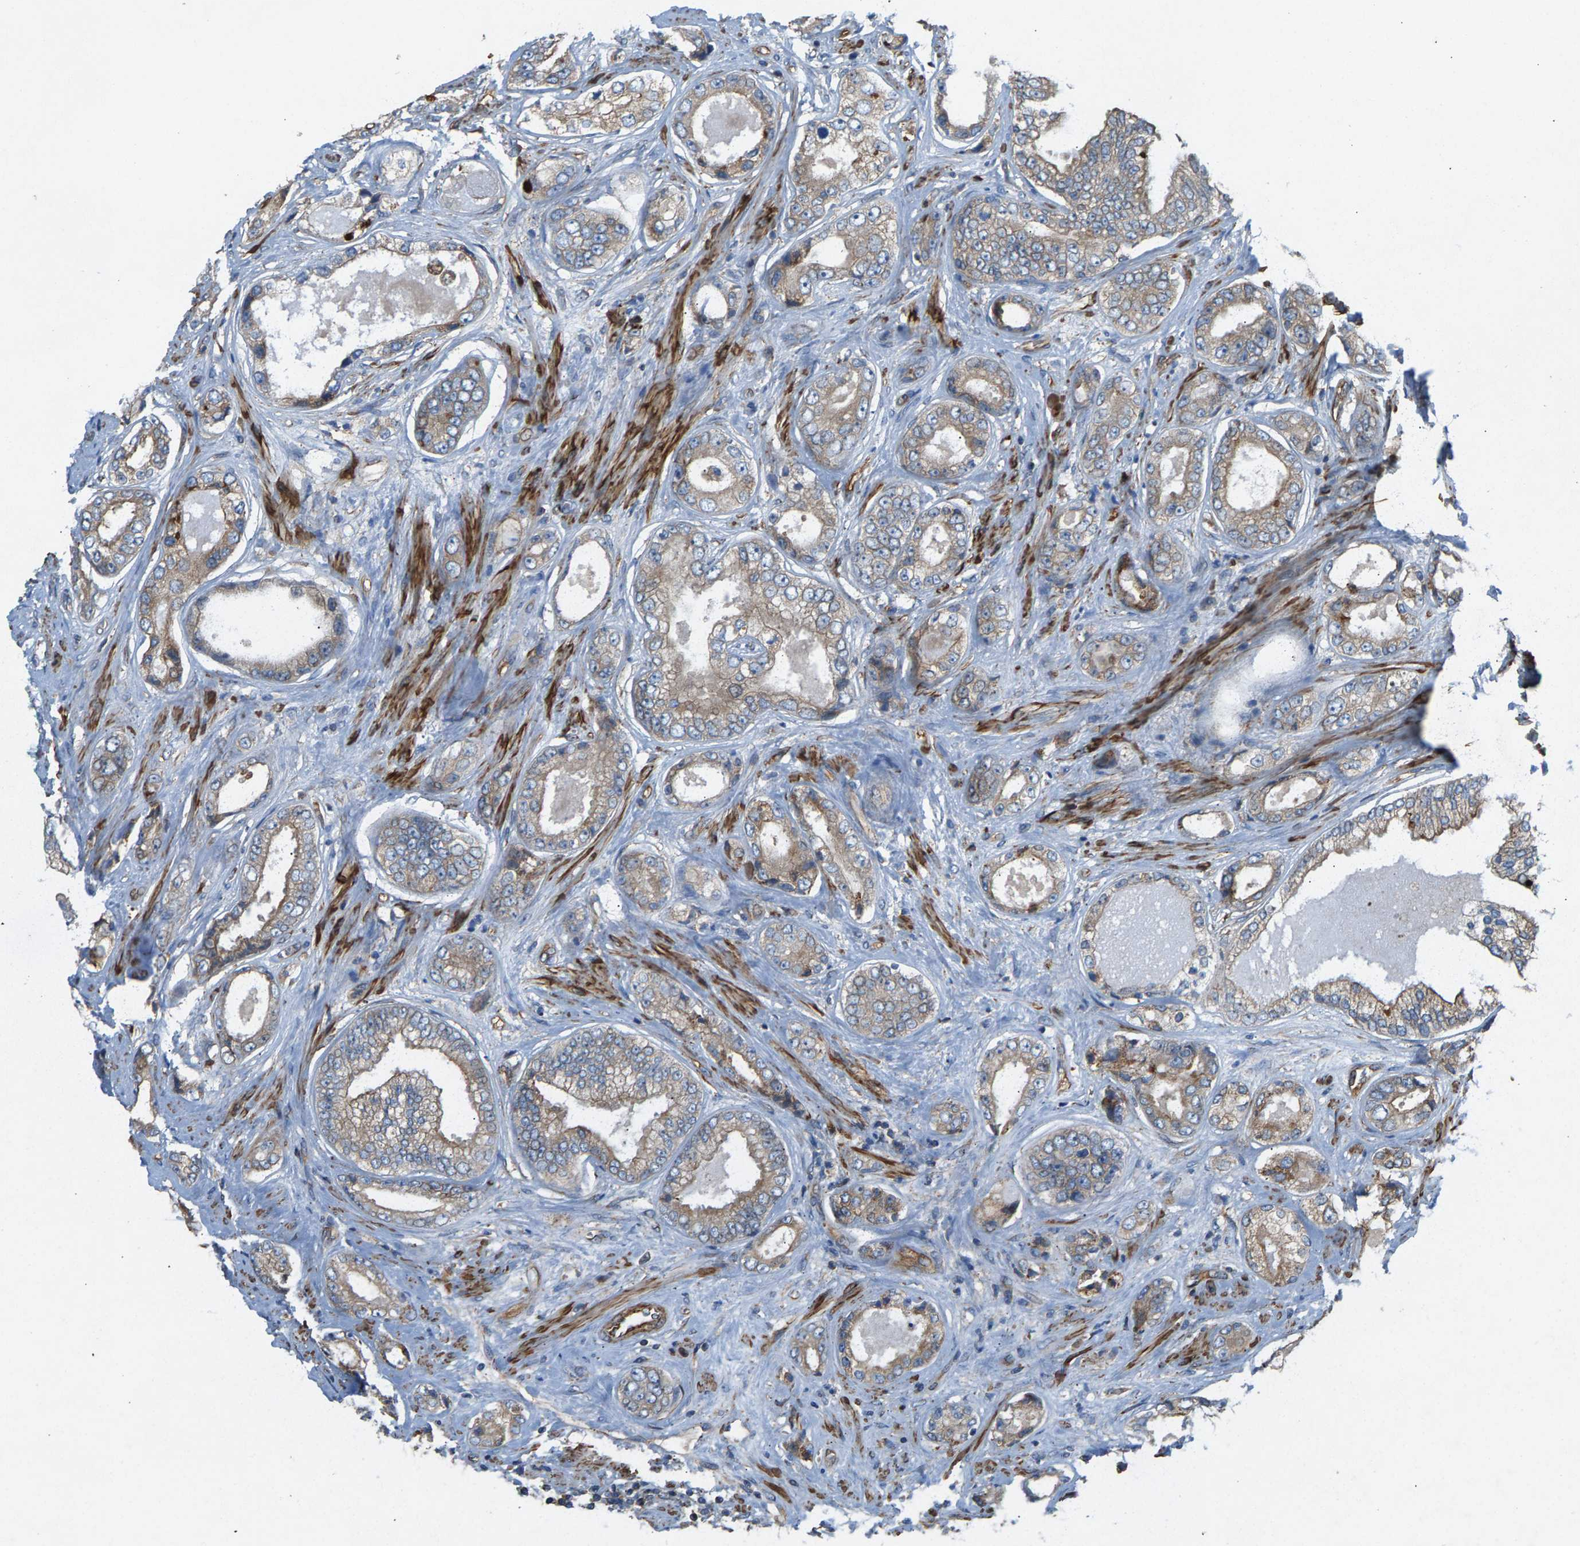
{"staining": {"intensity": "weak", "quantity": "25%-75%", "location": "cytoplasmic/membranous"}, "tissue": "prostate cancer", "cell_type": "Tumor cells", "image_type": "cancer", "snomed": [{"axis": "morphology", "description": "Adenocarcinoma, High grade"}, {"axis": "topography", "description": "Prostate"}], "caption": "A photomicrograph showing weak cytoplasmic/membranous expression in about 25%-75% of tumor cells in prostate cancer (adenocarcinoma (high-grade)), as visualized by brown immunohistochemical staining.", "gene": "PDCL", "patient": {"sex": "male", "age": 61}}